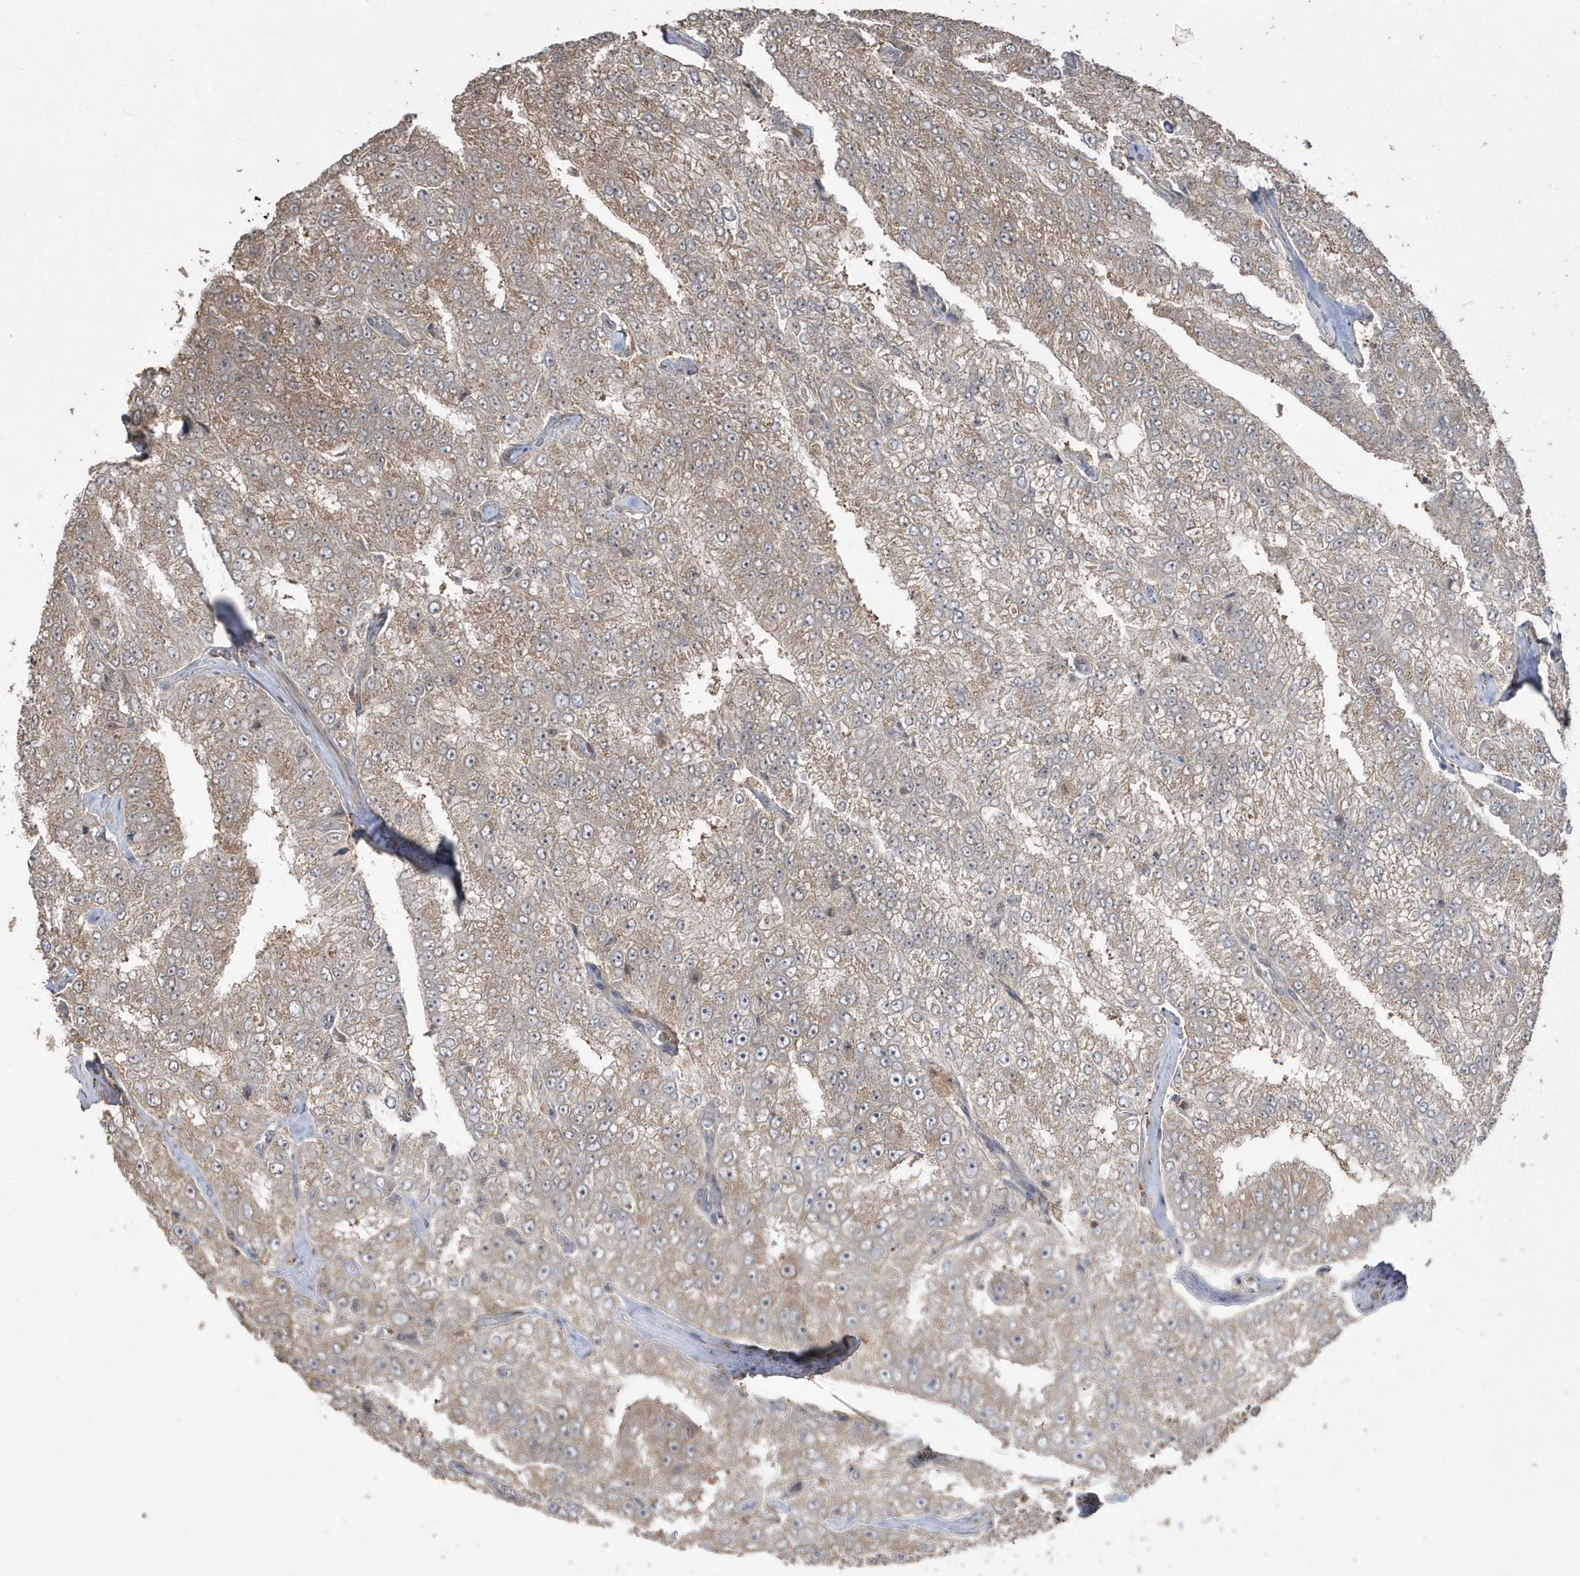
{"staining": {"intensity": "moderate", "quantity": ">75%", "location": "cytoplasmic/membranous"}, "tissue": "prostate cancer", "cell_type": "Tumor cells", "image_type": "cancer", "snomed": [{"axis": "morphology", "description": "Adenocarcinoma, High grade"}, {"axis": "topography", "description": "Prostate"}], "caption": "High-power microscopy captured an IHC histopathology image of high-grade adenocarcinoma (prostate), revealing moderate cytoplasmic/membranous staining in approximately >75% of tumor cells.", "gene": "GEMIN6", "patient": {"sex": "male", "age": 58}}